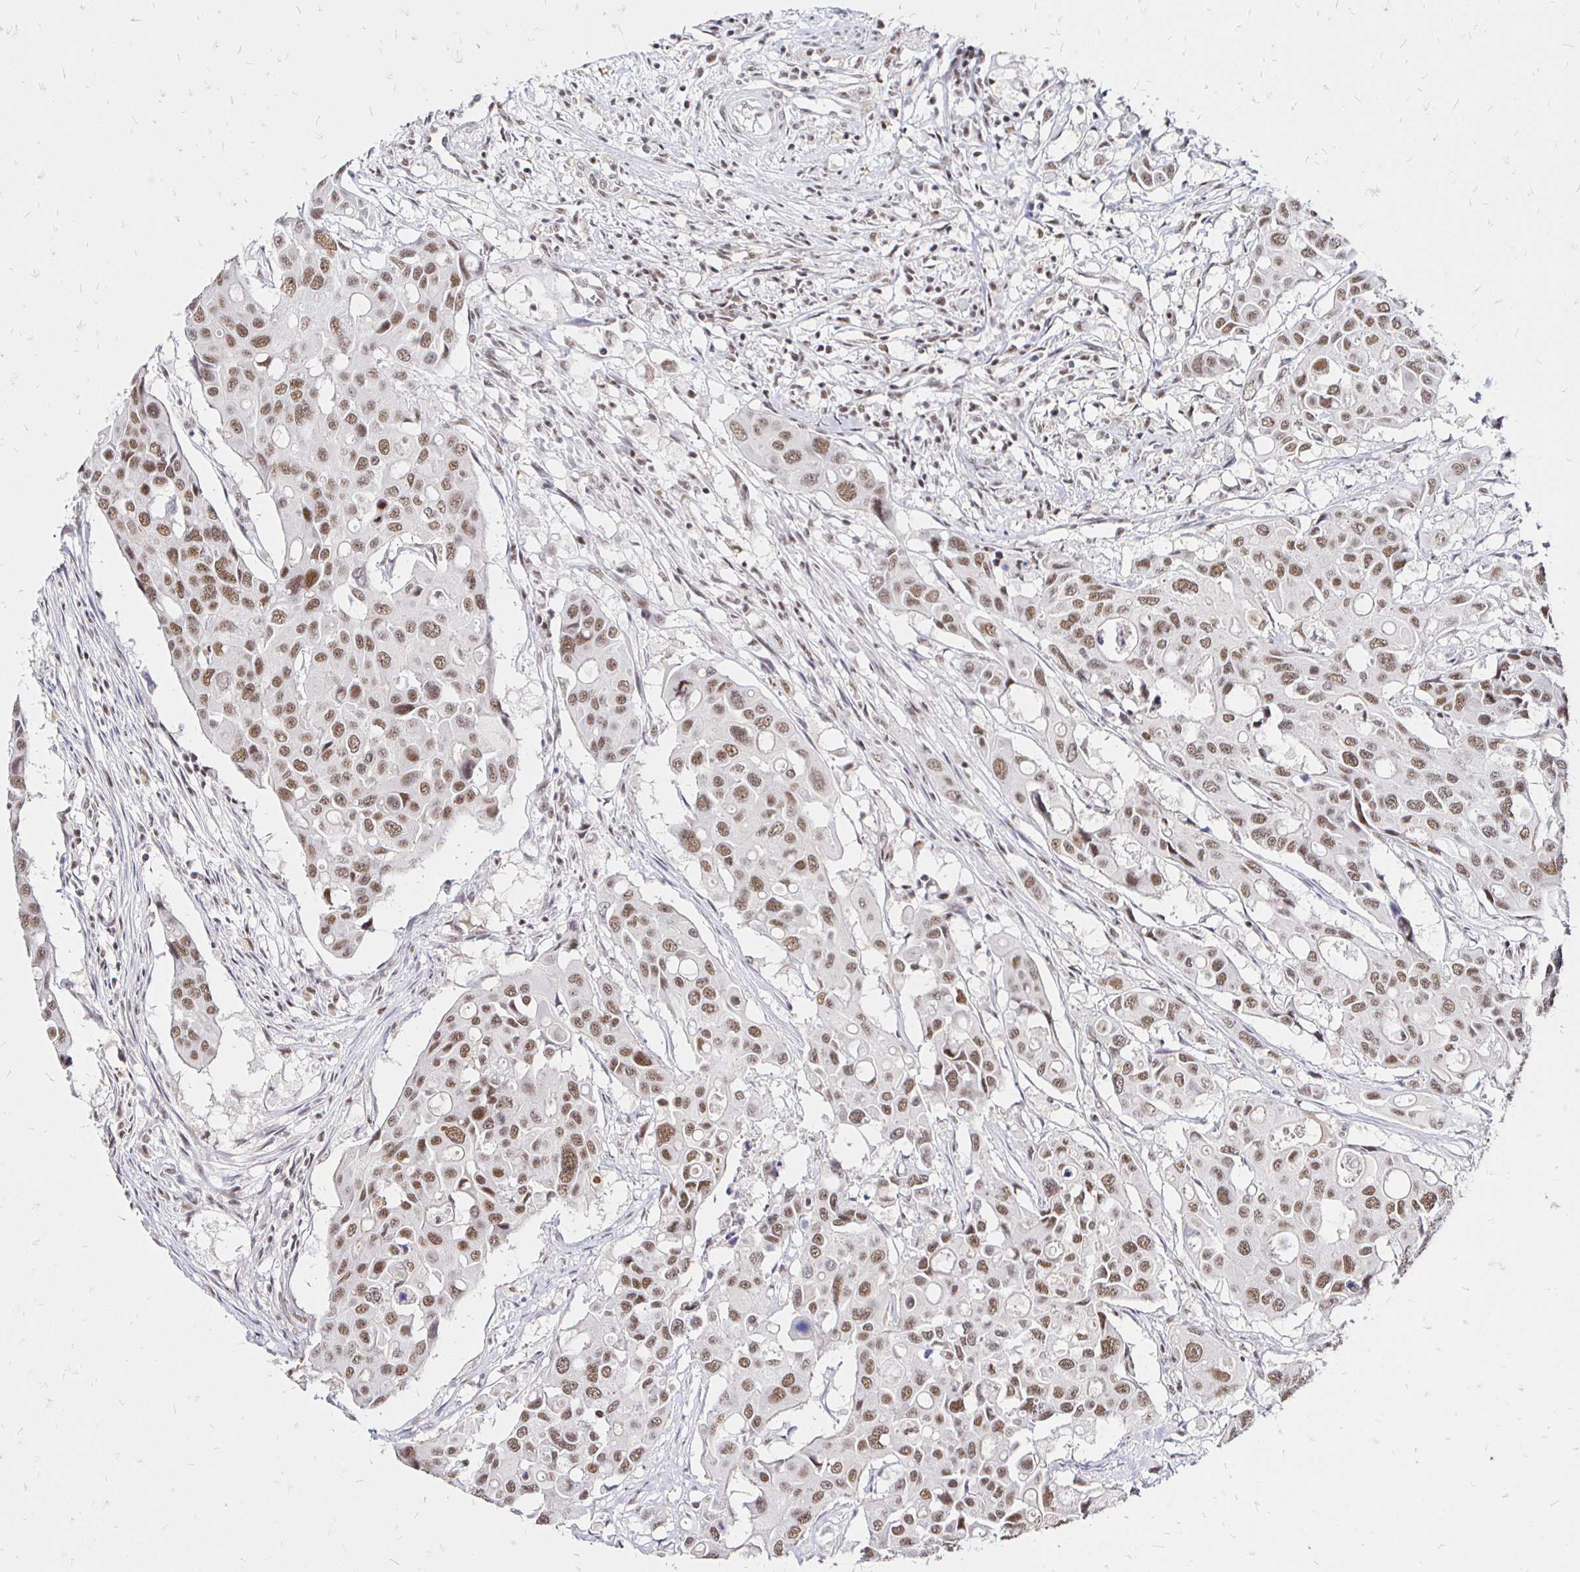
{"staining": {"intensity": "moderate", "quantity": ">75%", "location": "nuclear"}, "tissue": "colorectal cancer", "cell_type": "Tumor cells", "image_type": "cancer", "snomed": [{"axis": "morphology", "description": "Adenocarcinoma, NOS"}, {"axis": "topography", "description": "Colon"}], "caption": "The image displays staining of adenocarcinoma (colorectal), revealing moderate nuclear protein staining (brown color) within tumor cells.", "gene": "SIN3A", "patient": {"sex": "male", "age": 77}}